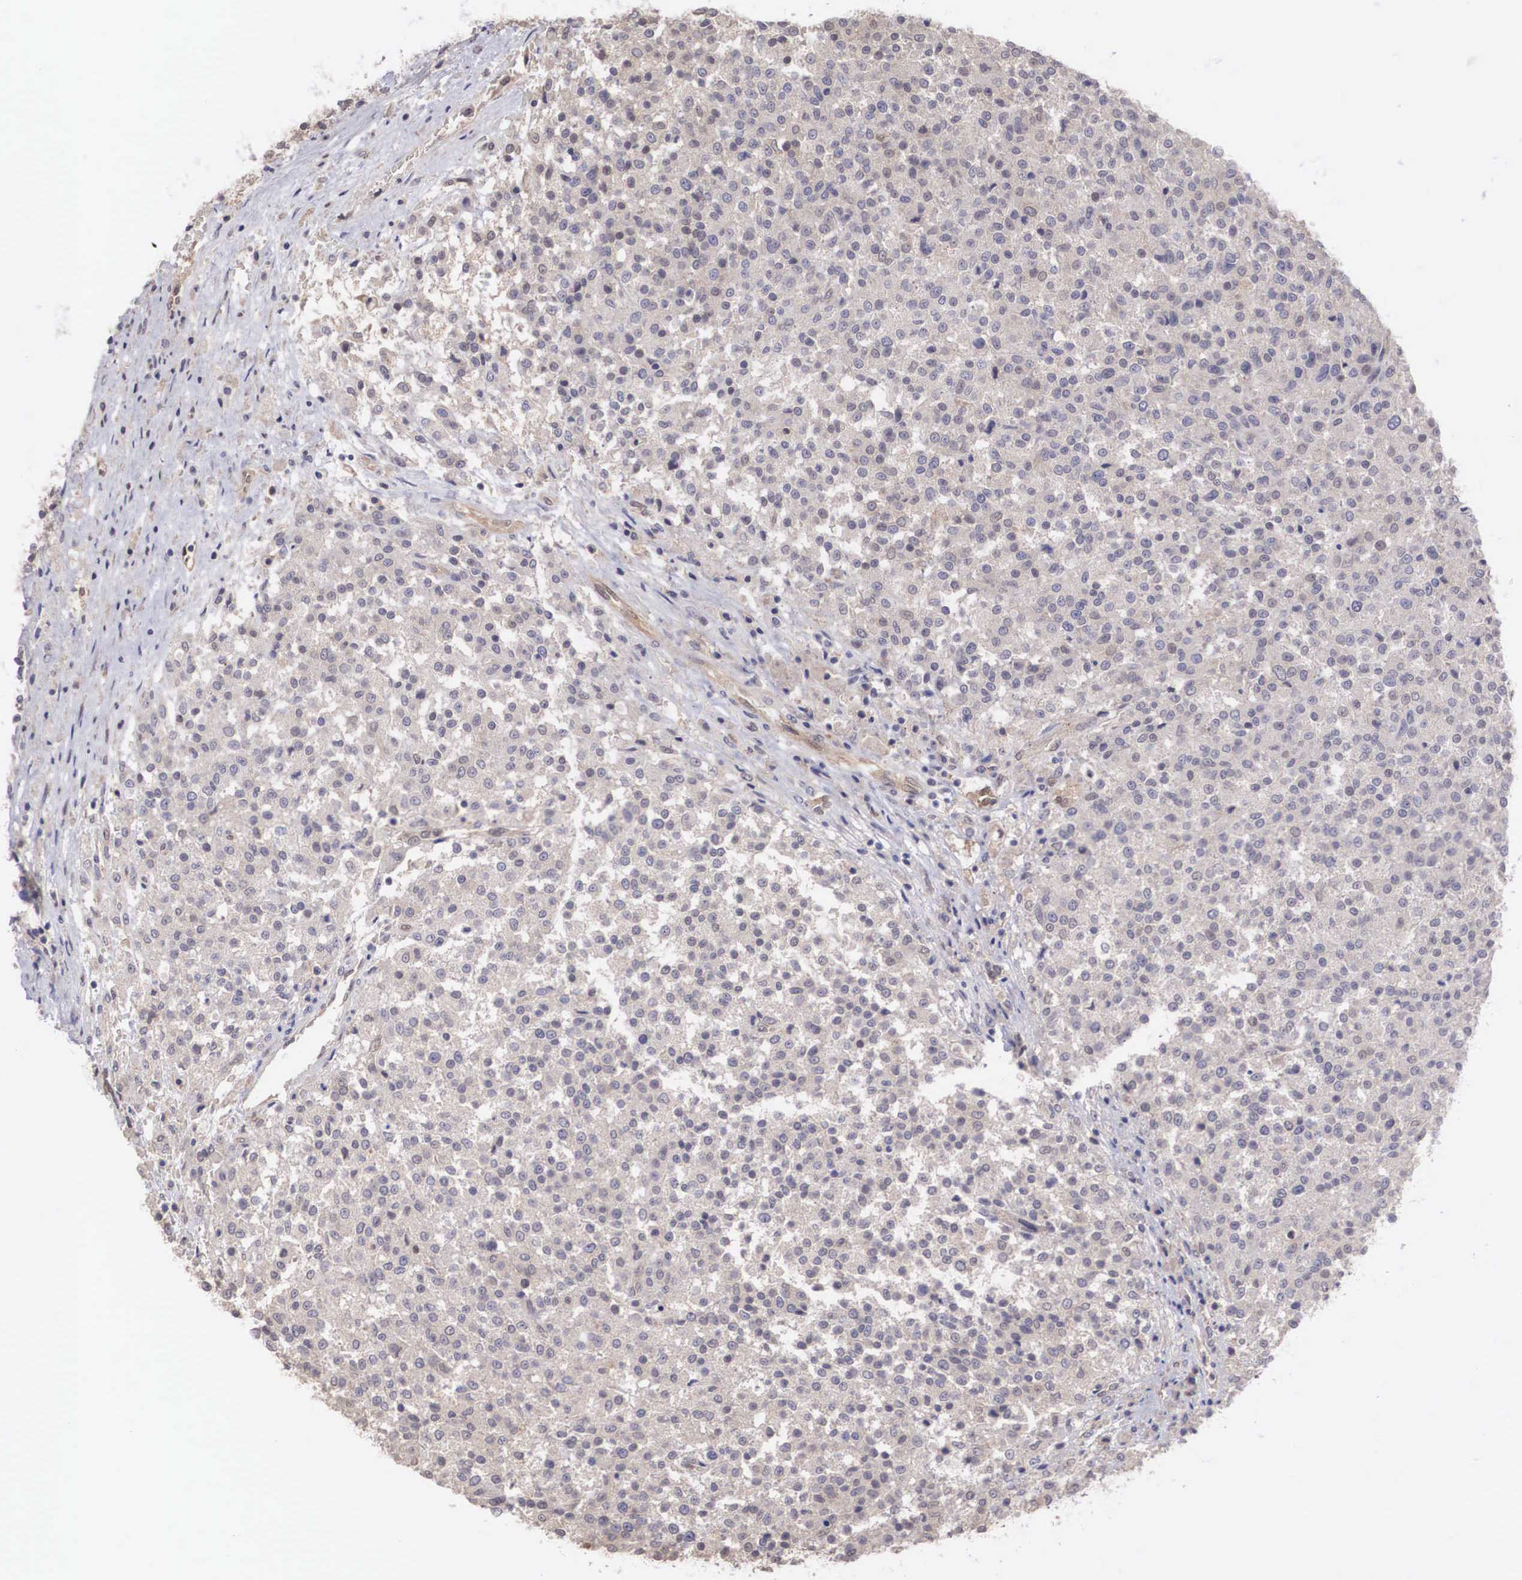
{"staining": {"intensity": "negative", "quantity": "none", "location": "none"}, "tissue": "testis cancer", "cell_type": "Tumor cells", "image_type": "cancer", "snomed": [{"axis": "morphology", "description": "Seminoma, NOS"}, {"axis": "topography", "description": "Testis"}], "caption": "Tumor cells are negative for brown protein staining in testis seminoma. The staining is performed using DAB brown chromogen with nuclei counter-stained in using hematoxylin.", "gene": "DNAJB7", "patient": {"sex": "male", "age": 59}}